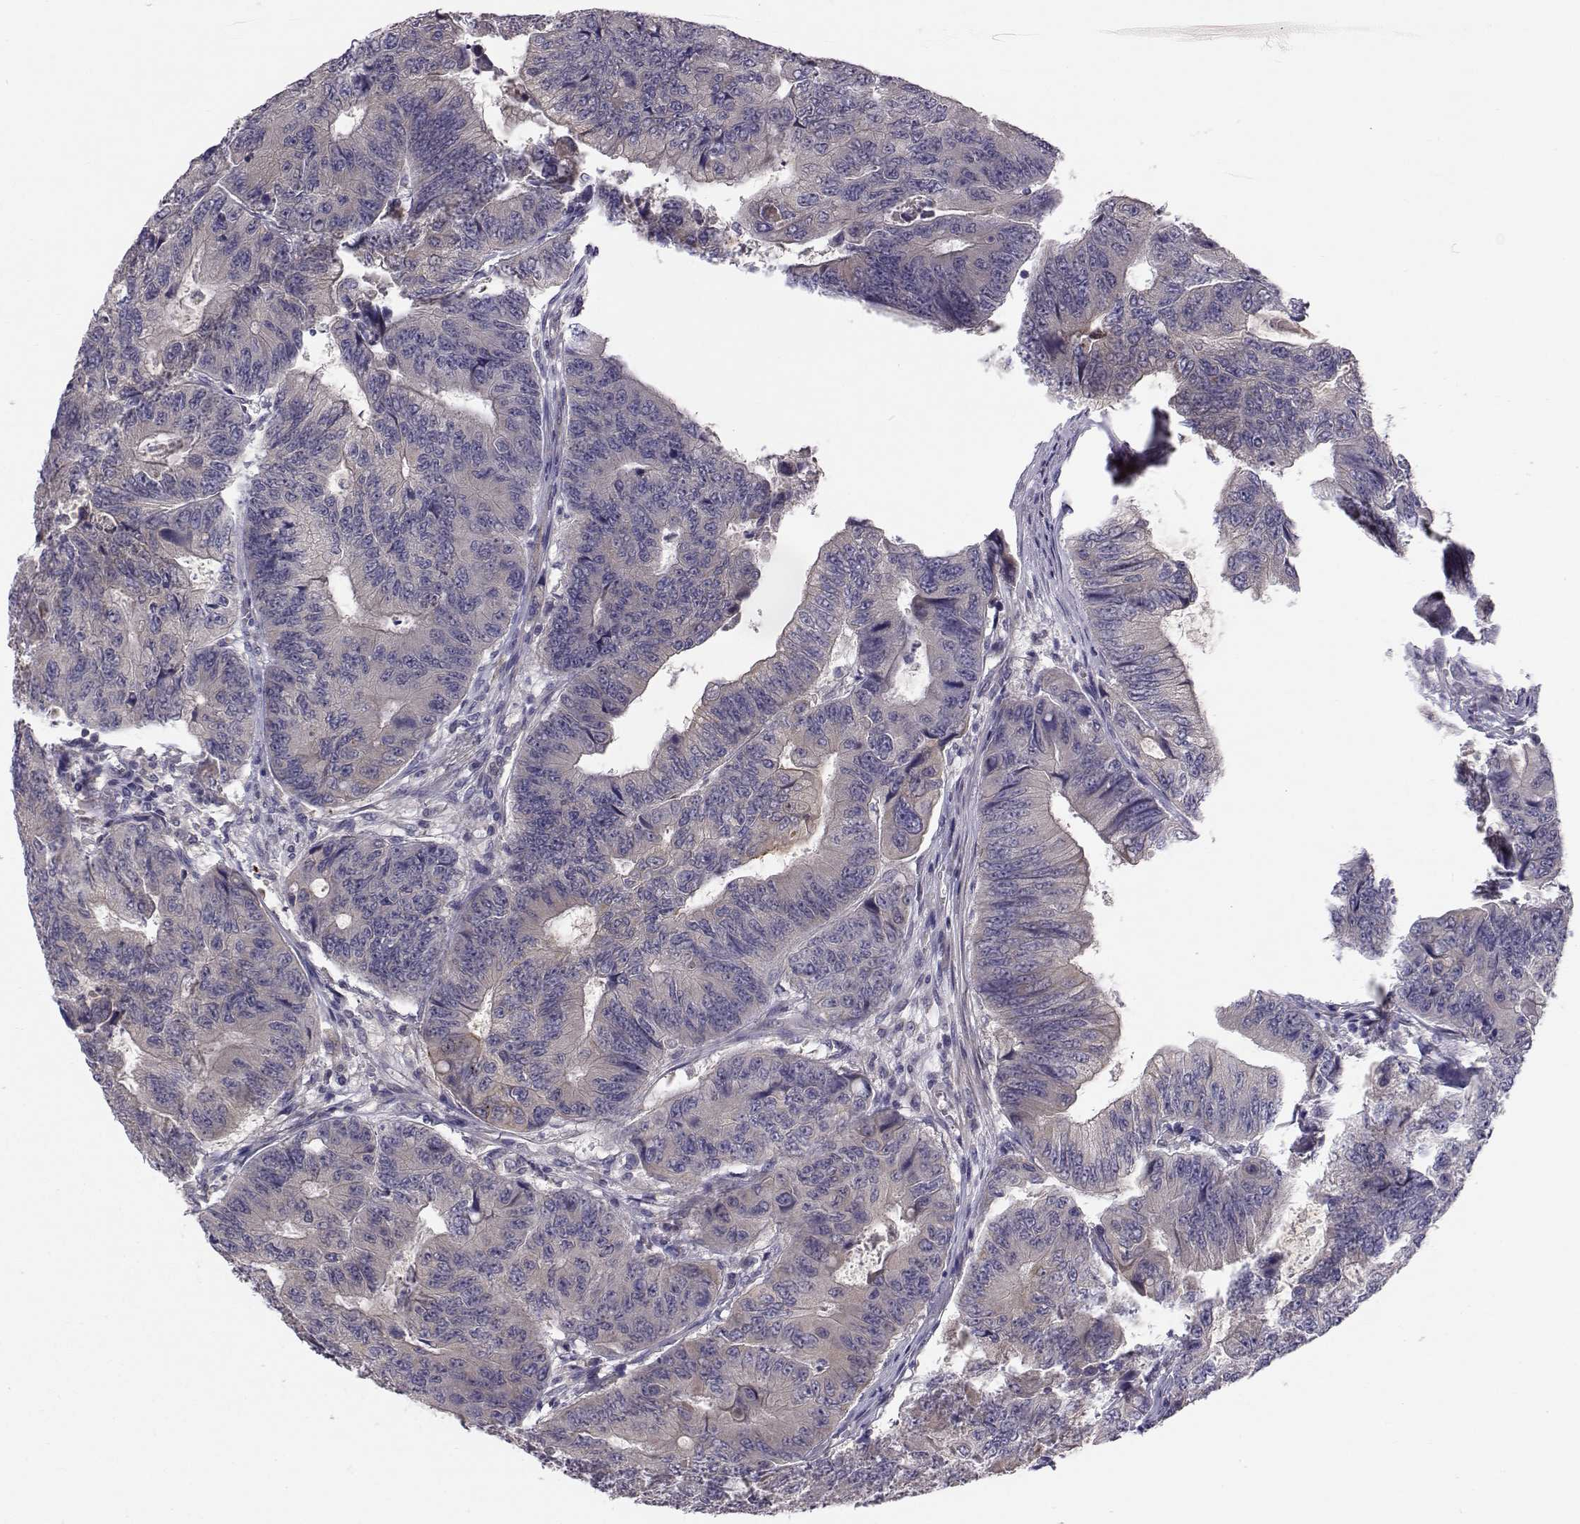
{"staining": {"intensity": "weak", "quantity": "<25%", "location": "cytoplasmic/membranous"}, "tissue": "colorectal cancer", "cell_type": "Tumor cells", "image_type": "cancer", "snomed": [{"axis": "morphology", "description": "Adenocarcinoma, NOS"}, {"axis": "topography", "description": "Colon"}], "caption": "Colorectal cancer was stained to show a protein in brown. There is no significant expression in tumor cells.", "gene": "PEX5L", "patient": {"sex": "female", "age": 48}}